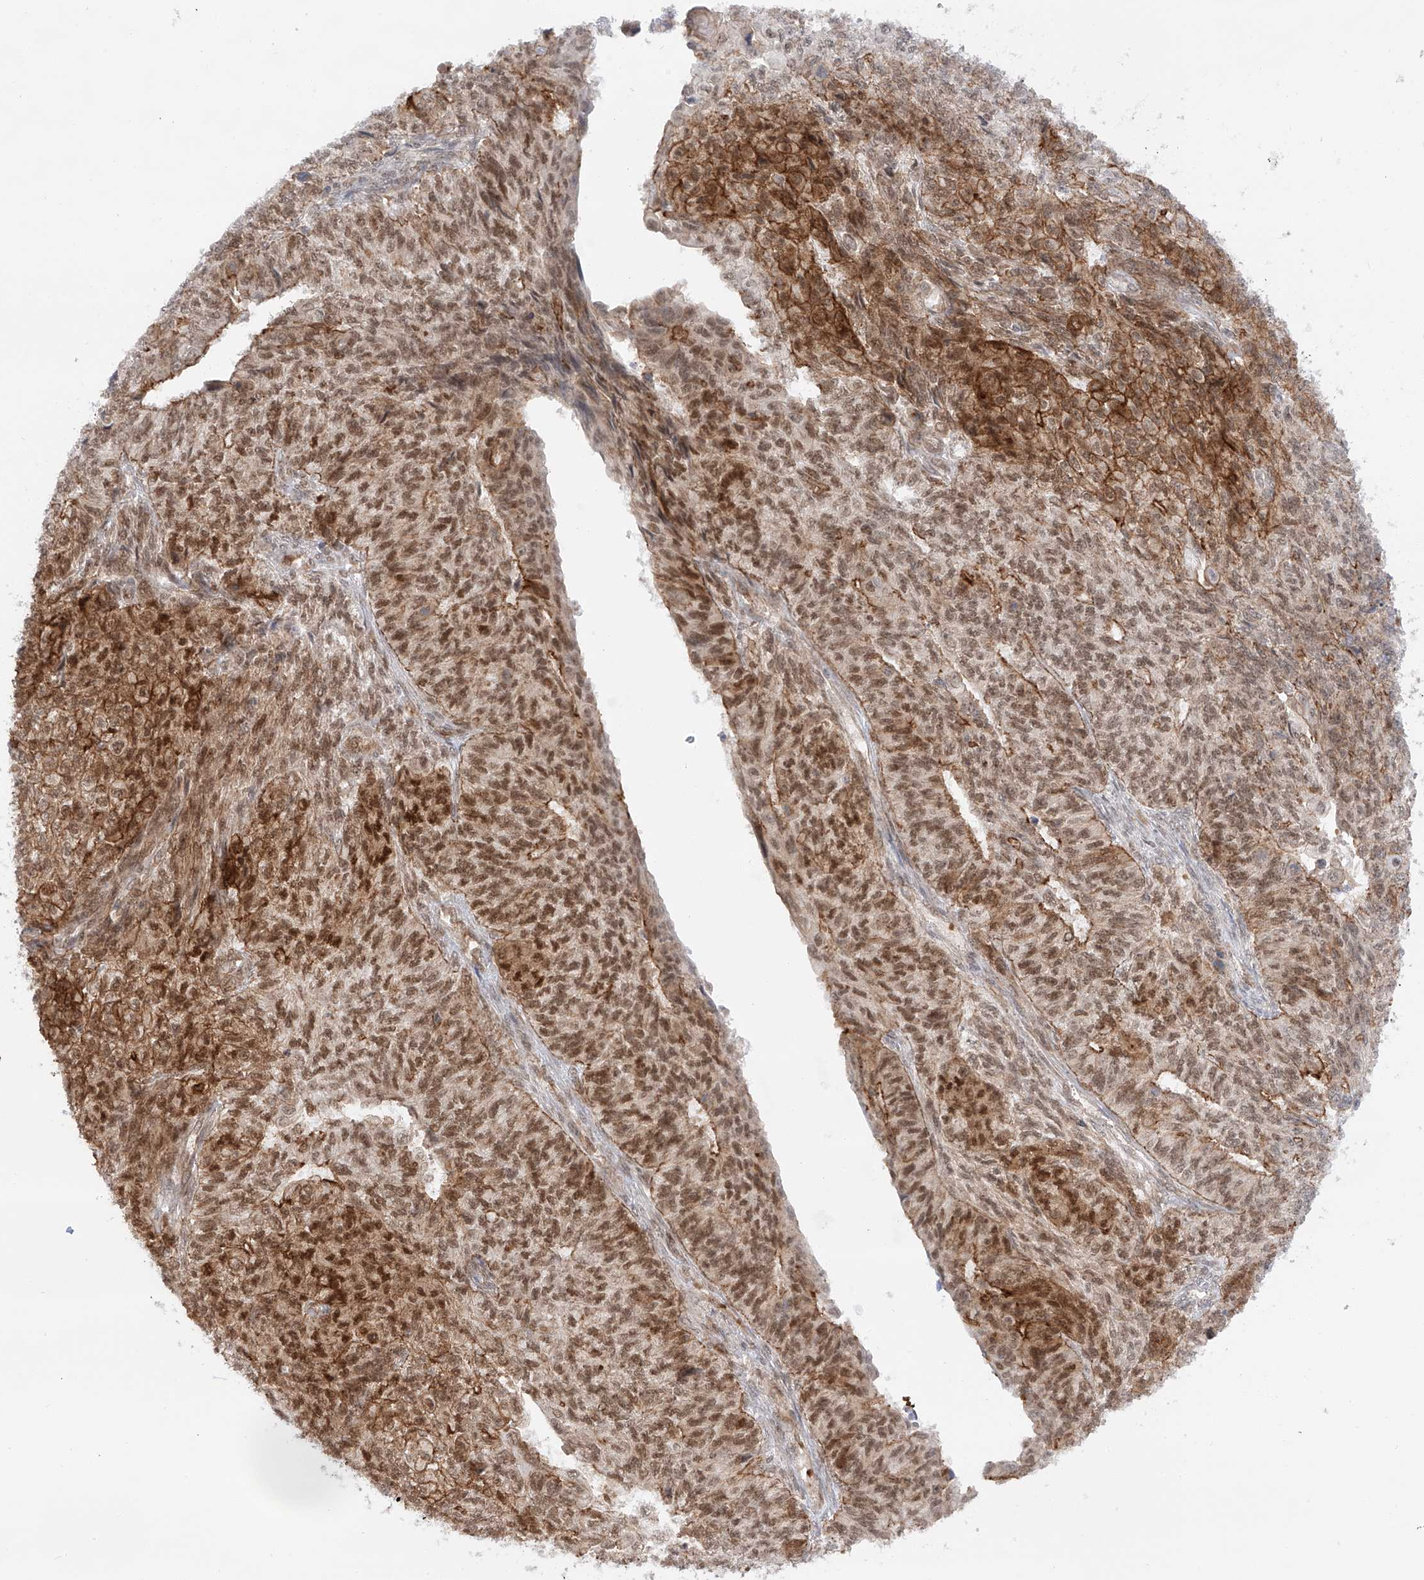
{"staining": {"intensity": "strong", "quantity": ">75%", "location": "cytoplasmic/membranous,nuclear"}, "tissue": "endometrial cancer", "cell_type": "Tumor cells", "image_type": "cancer", "snomed": [{"axis": "morphology", "description": "Adenocarcinoma, NOS"}, {"axis": "topography", "description": "Endometrium"}], "caption": "Immunohistochemistry (IHC) staining of endometrial cancer, which displays high levels of strong cytoplasmic/membranous and nuclear positivity in about >75% of tumor cells indicating strong cytoplasmic/membranous and nuclear protein expression. The staining was performed using DAB (3,3'-diaminobenzidine) (brown) for protein detection and nuclei were counterstained in hematoxylin (blue).", "gene": "POGK", "patient": {"sex": "female", "age": 32}}